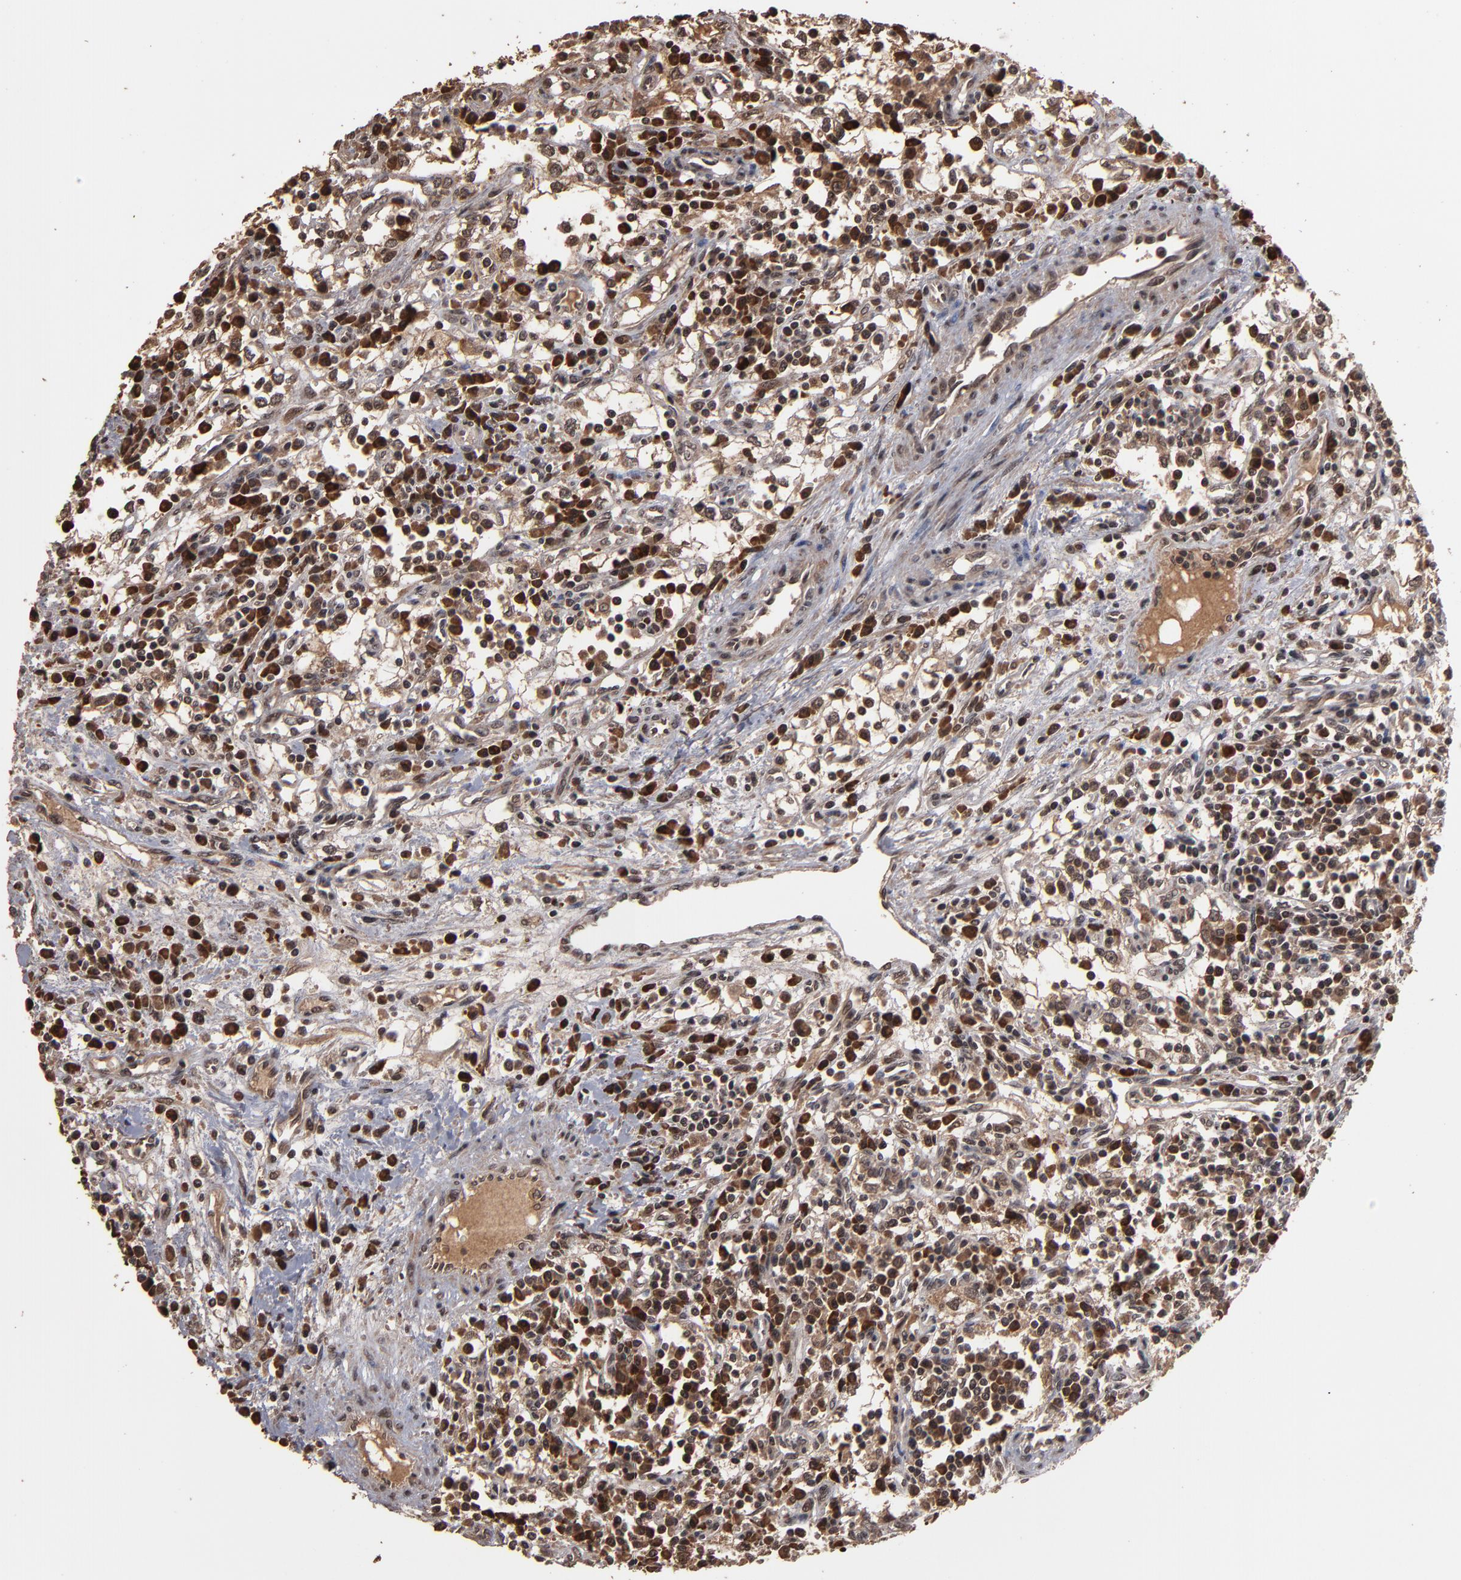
{"staining": {"intensity": "moderate", "quantity": ">75%", "location": "cytoplasmic/membranous,nuclear"}, "tissue": "renal cancer", "cell_type": "Tumor cells", "image_type": "cancer", "snomed": [{"axis": "morphology", "description": "Adenocarcinoma, NOS"}, {"axis": "topography", "description": "Kidney"}], "caption": "The histopathology image demonstrates staining of renal cancer (adenocarcinoma), revealing moderate cytoplasmic/membranous and nuclear protein positivity (brown color) within tumor cells.", "gene": "NXF2B", "patient": {"sex": "male", "age": 82}}